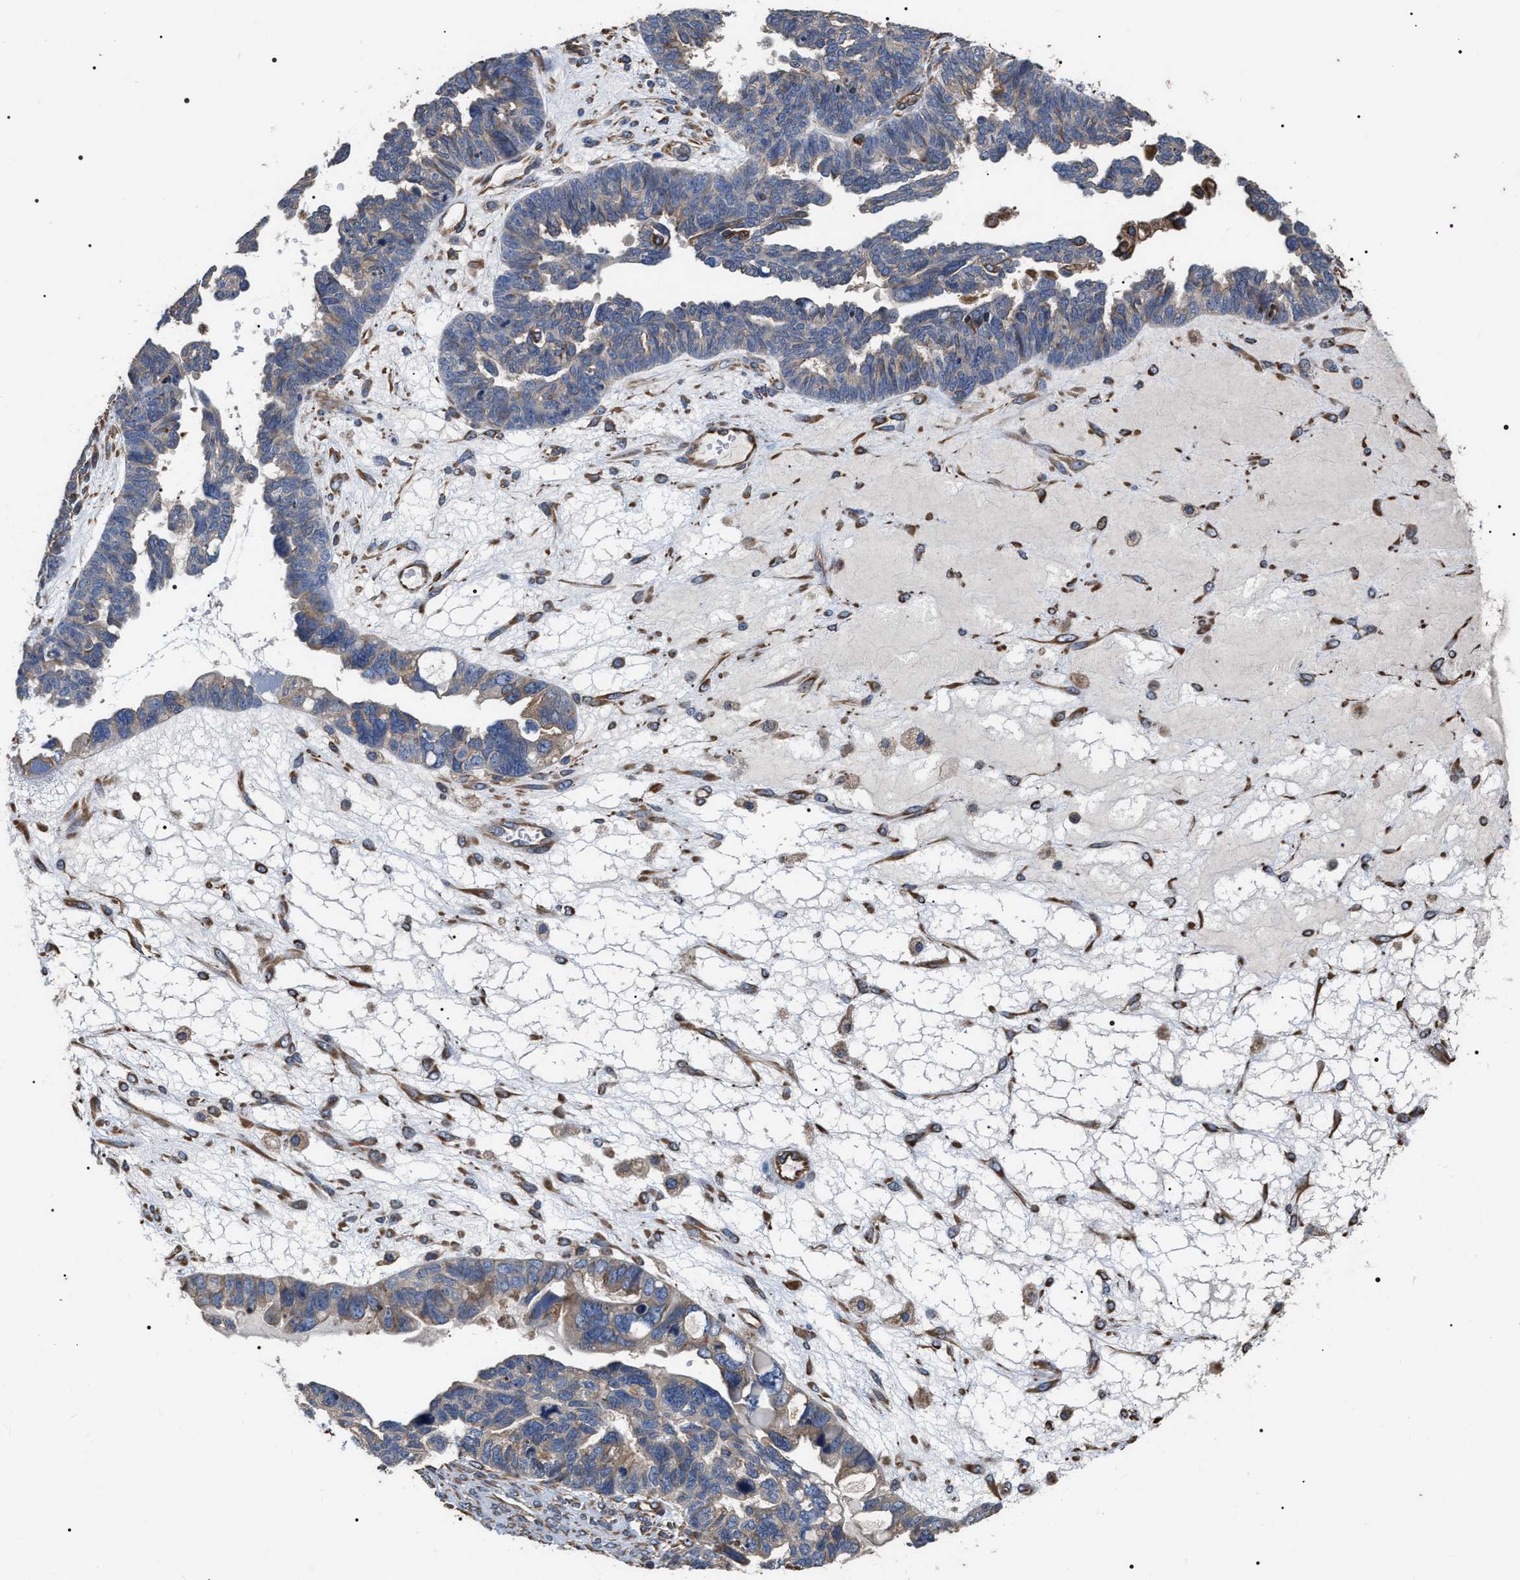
{"staining": {"intensity": "weak", "quantity": "25%-75%", "location": "cytoplasmic/membranous"}, "tissue": "ovarian cancer", "cell_type": "Tumor cells", "image_type": "cancer", "snomed": [{"axis": "morphology", "description": "Cystadenocarcinoma, serous, NOS"}, {"axis": "topography", "description": "Ovary"}], "caption": "Tumor cells display low levels of weak cytoplasmic/membranous expression in about 25%-75% of cells in ovarian cancer. (IHC, brightfield microscopy, high magnification).", "gene": "TSPAN33", "patient": {"sex": "female", "age": 79}}